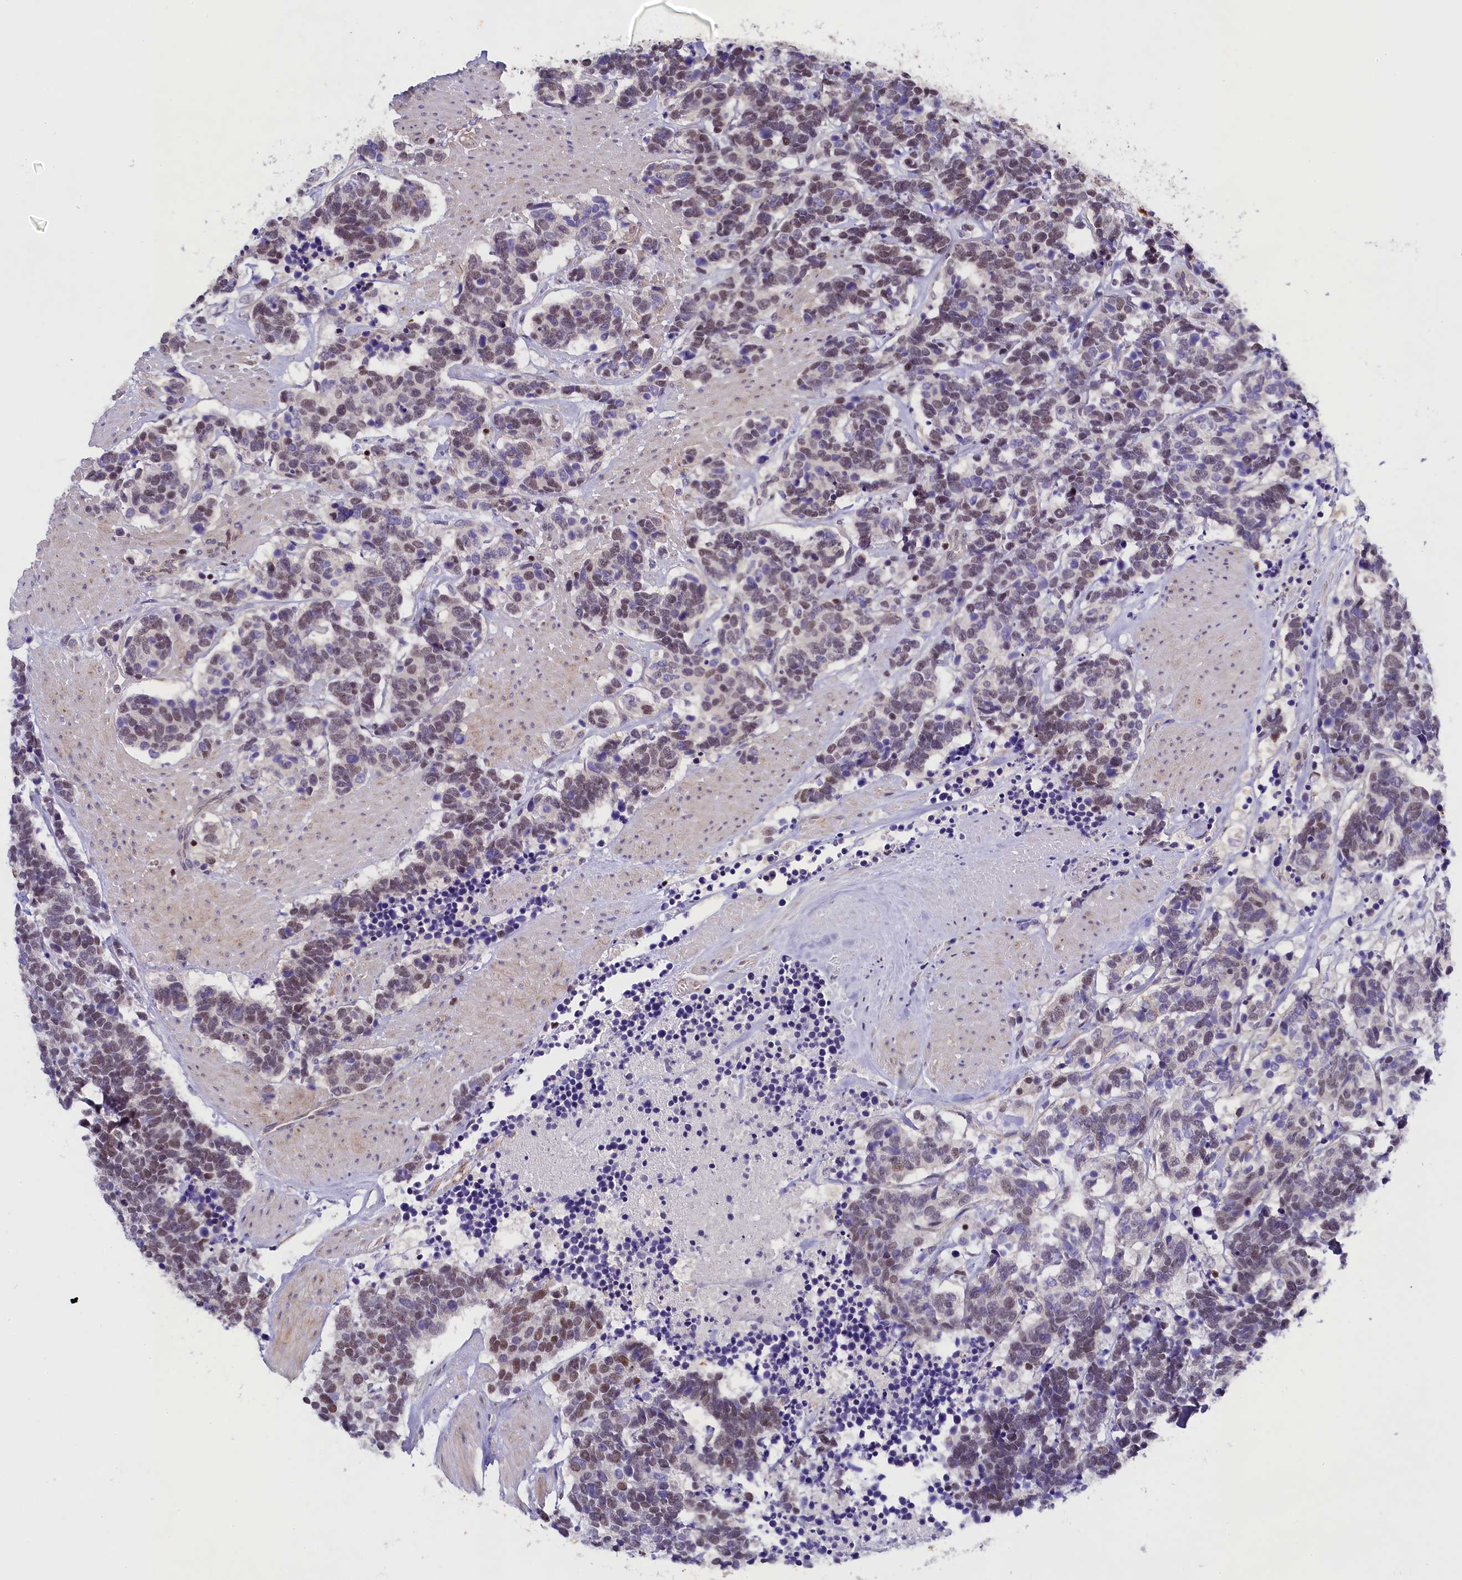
{"staining": {"intensity": "weak", "quantity": "25%-75%", "location": "nuclear"}, "tissue": "carcinoid", "cell_type": "Tumor cells", "image_type": "cancer", "snomed": [{"axis": "morphology", "description": "Carcinoma, NOS"}, {"axis": "morphology", "description": "Carcinoid, malignant, NOS"}, {"axis": "topography", "description": "Urinary bladder"}], "caption": "Carcinoid stained with a brown dye demonstrates weak nuclear positive staining in about 25%-75% of tumor cells.", "gene": "SP4", "patient": {"sex": "male", "age": 57}}